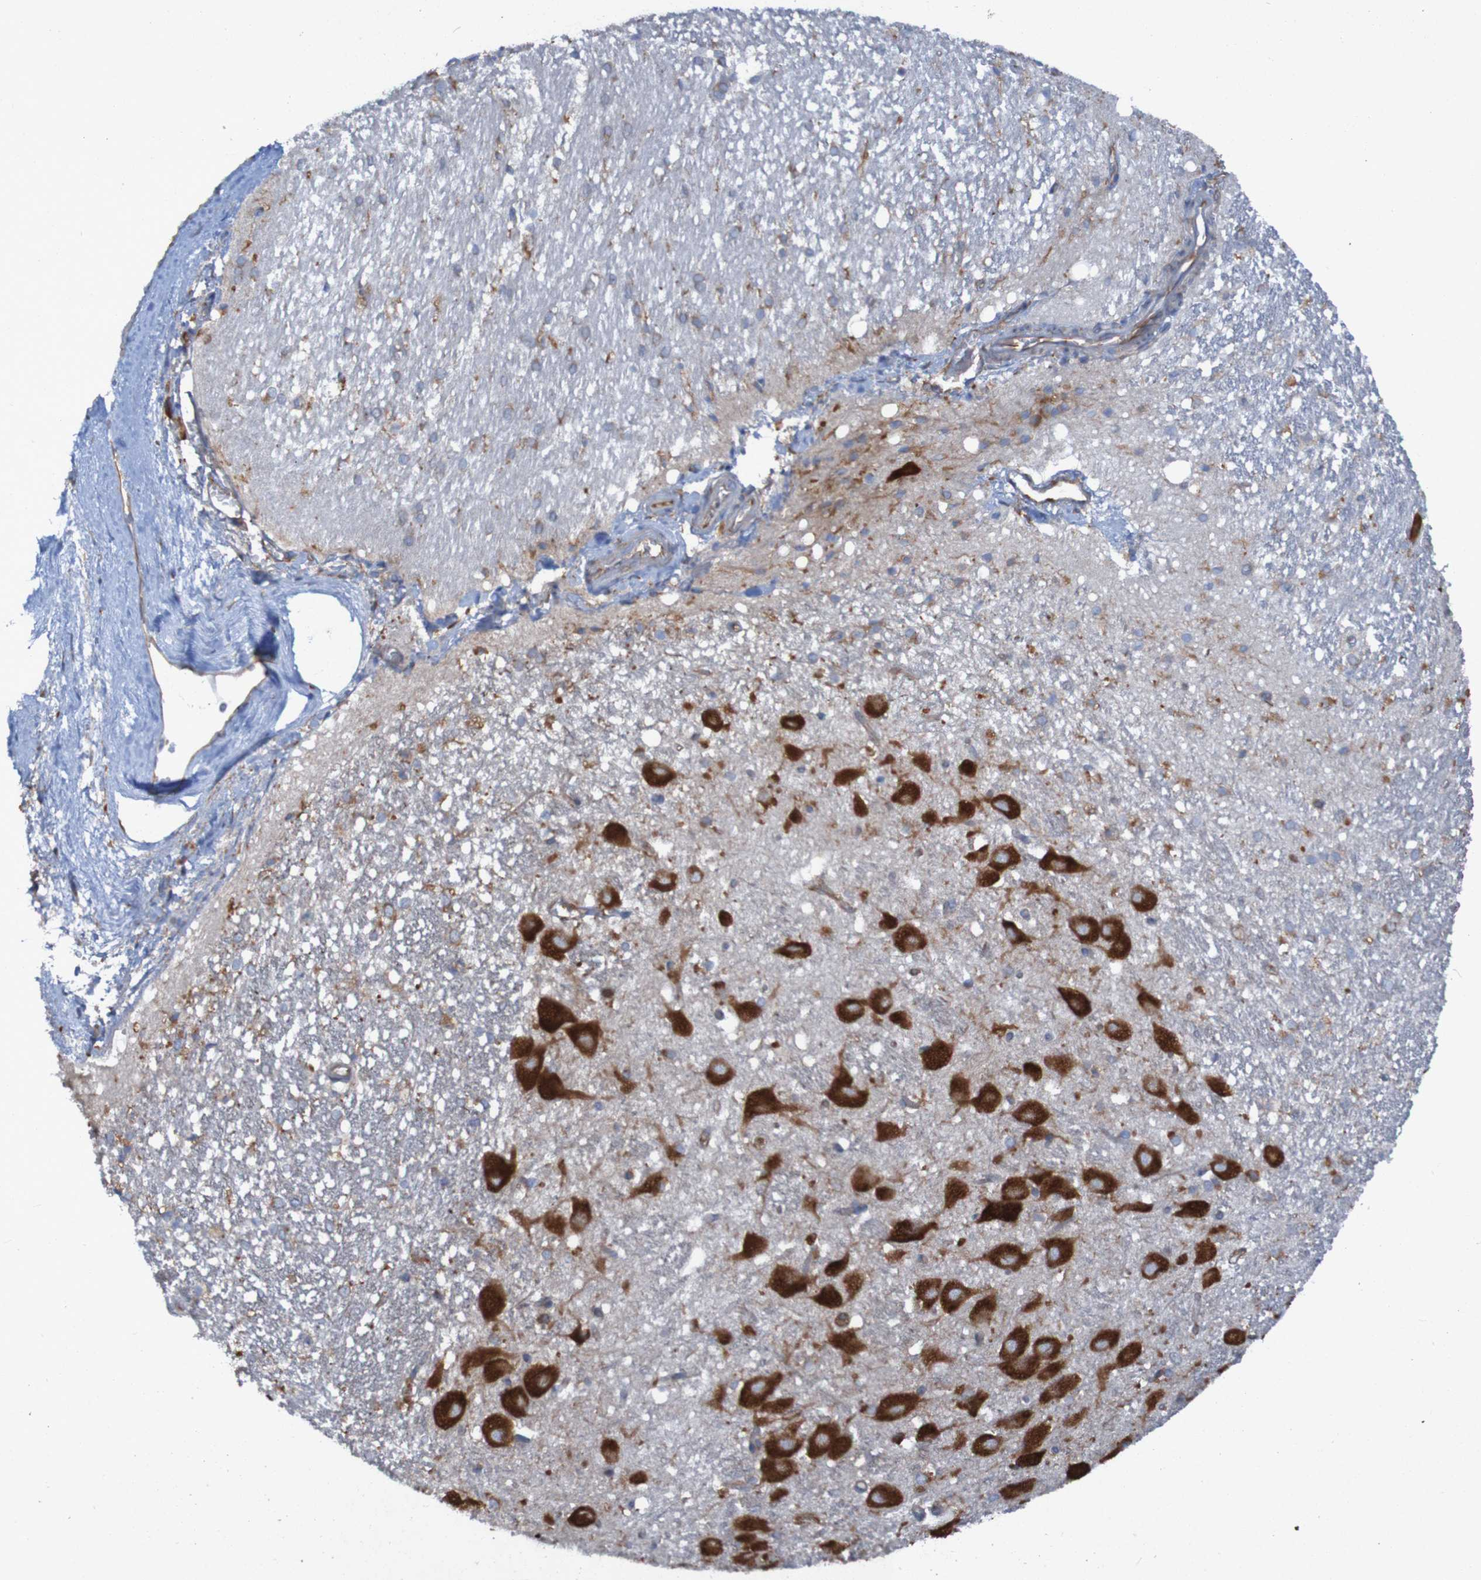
{"staining": {"intensity": "weak", "quantity": "<25%", "location": "cytoplasmic/membranous"}, "tissue": "hippocampus", "cell_type": "Glial cells", "image_type": "normal", "snomed": [{"axis": "morphology", "description": "Normal tissue, NOS"}, {"axis": "topography", "description": "Hippocampus"}], "caption": "Glial cells show no significant staining in benign hippocampus. Nuclei are stained in blue.", "gene": "RPL10L", "patient": {"sex": "female", "age": 19}}